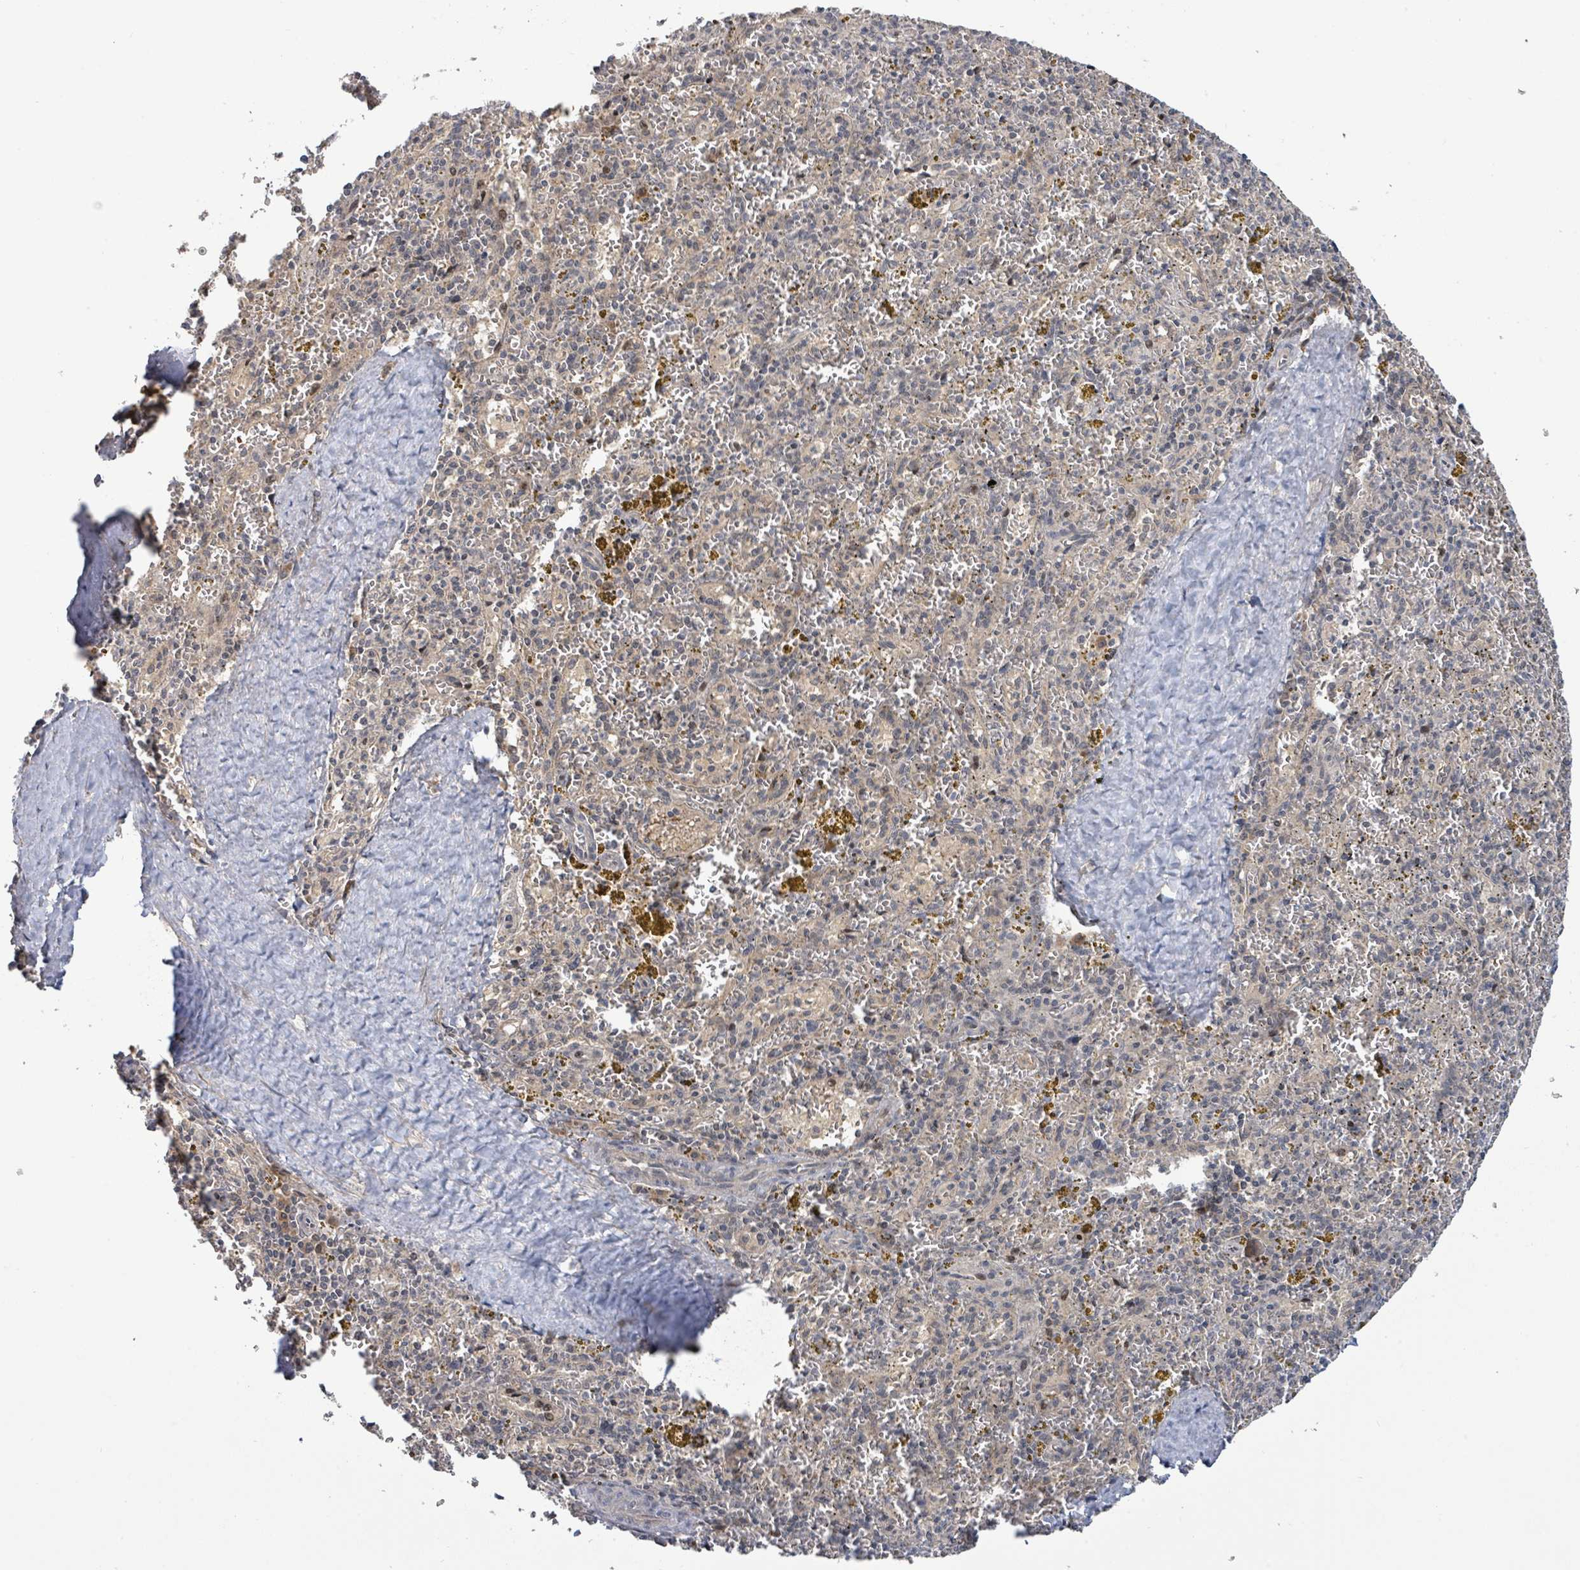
{"staining": {"intensity": "negative", "quantity": "none", "location": "none"}, "tissue": "spleen", "cell_type": "Cells in red pulp", "image_type": "normal", "snomed": [{"axis": "morphology", "description": "Normal tissue, NOS"}, {"axis": "topography", "description": "Spleen"}], "caption": "An IHC micrograph of unremarkable spleen is shown. There is no staining in cells in red pulp of spleen.", "gene": "ITGA11", "patient": {"sex": "male", "age": 57}}